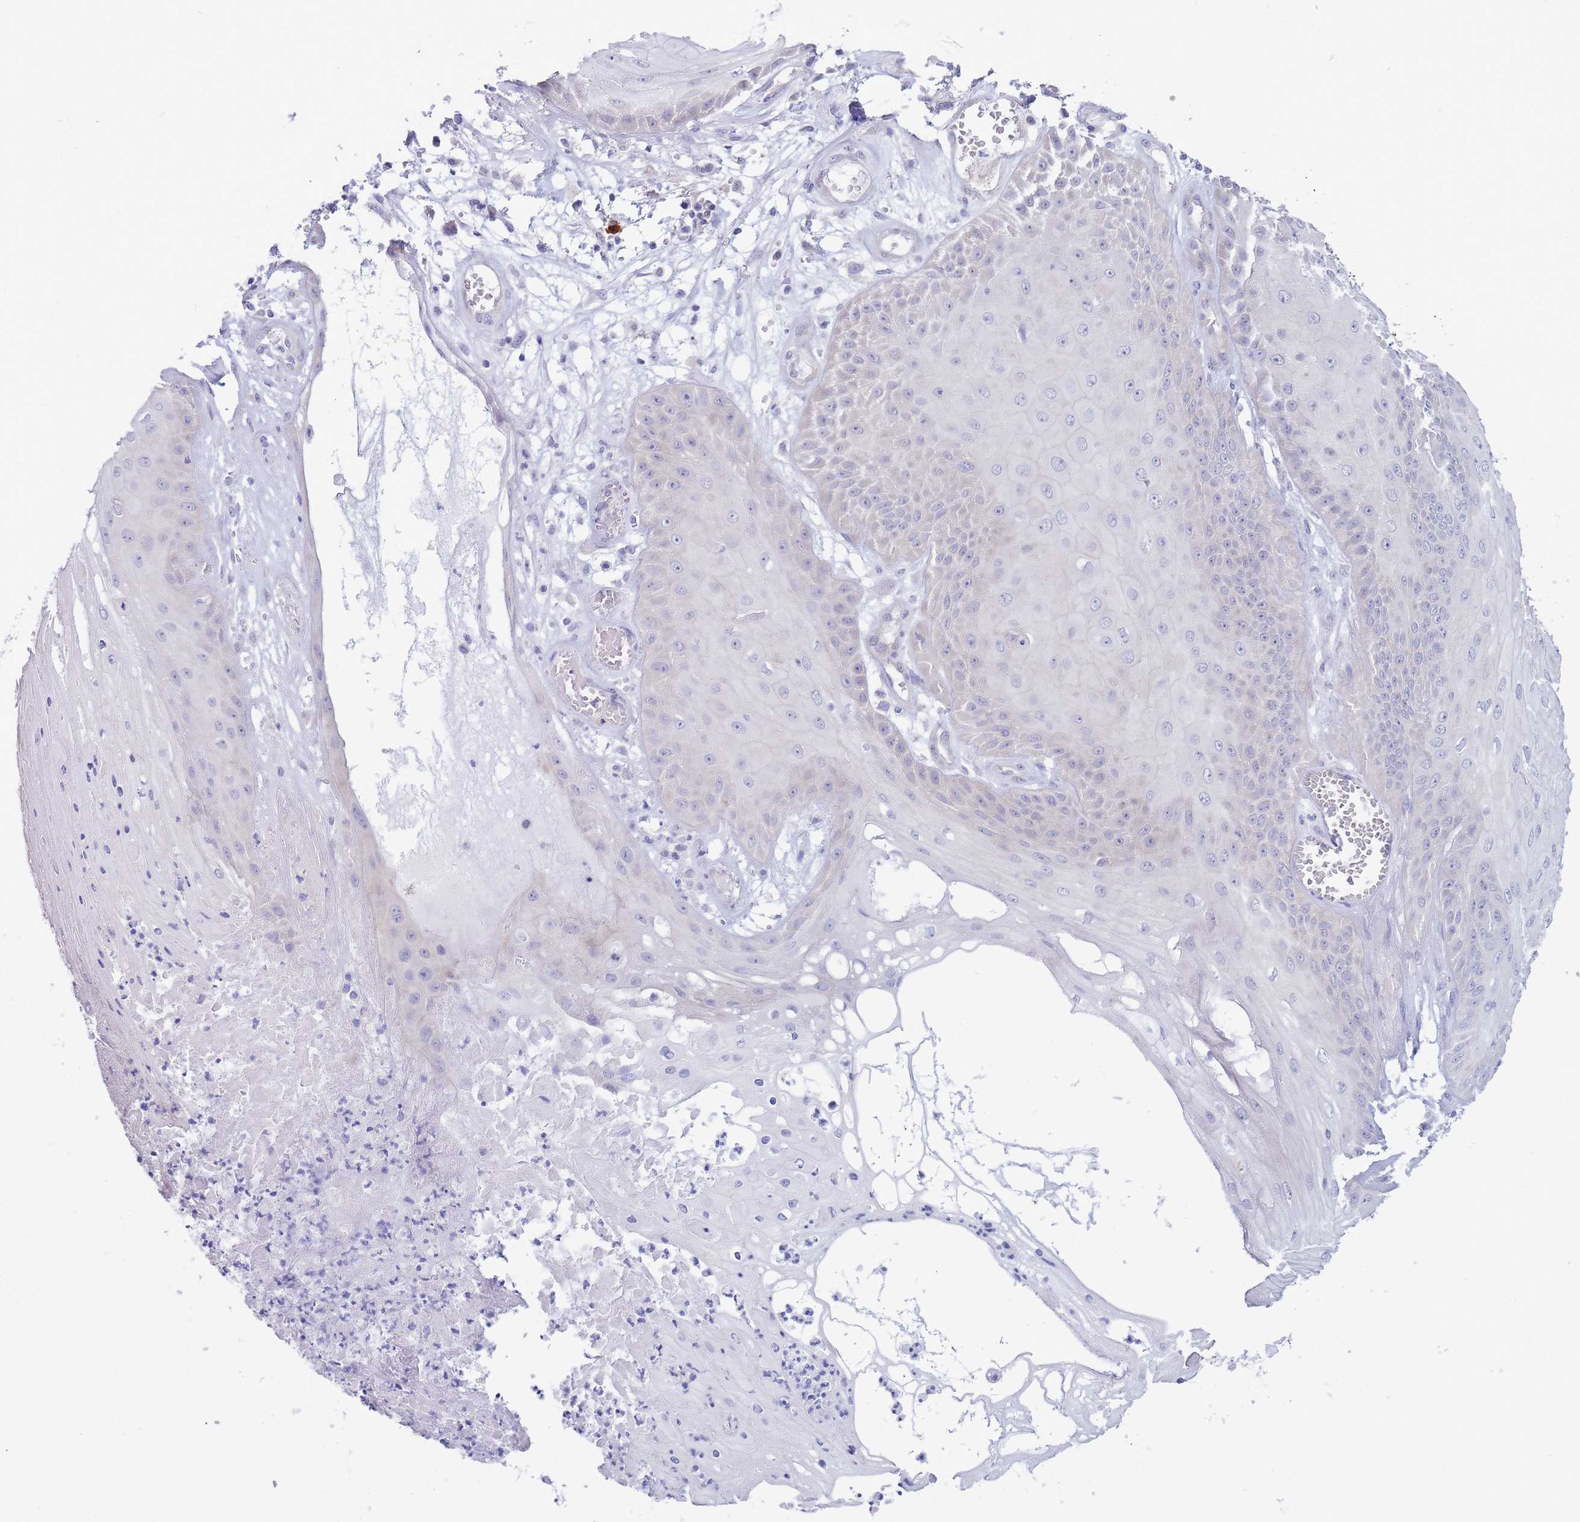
{"staining": {"intensity": "negative", "quantity": "none", "location": "none"}, "tissue": "skin cancer", "cell_type": "Tumor cells", "image_type": "cancer", "snomed": [{"axis": "morphology", "description": "Squamous cell carcinoma, NOS"}, {"axis": "topography", "description": "Skin"}], "caption": "High power microscopy histopathology image of an immunohistochemistry (IHC) micrograph of skin cancer (squamous cell carcinoma), revealing no significant staining in tumor cells.", "gene": "SUGT1", "patient": {"sex": "male", "age": 70}}